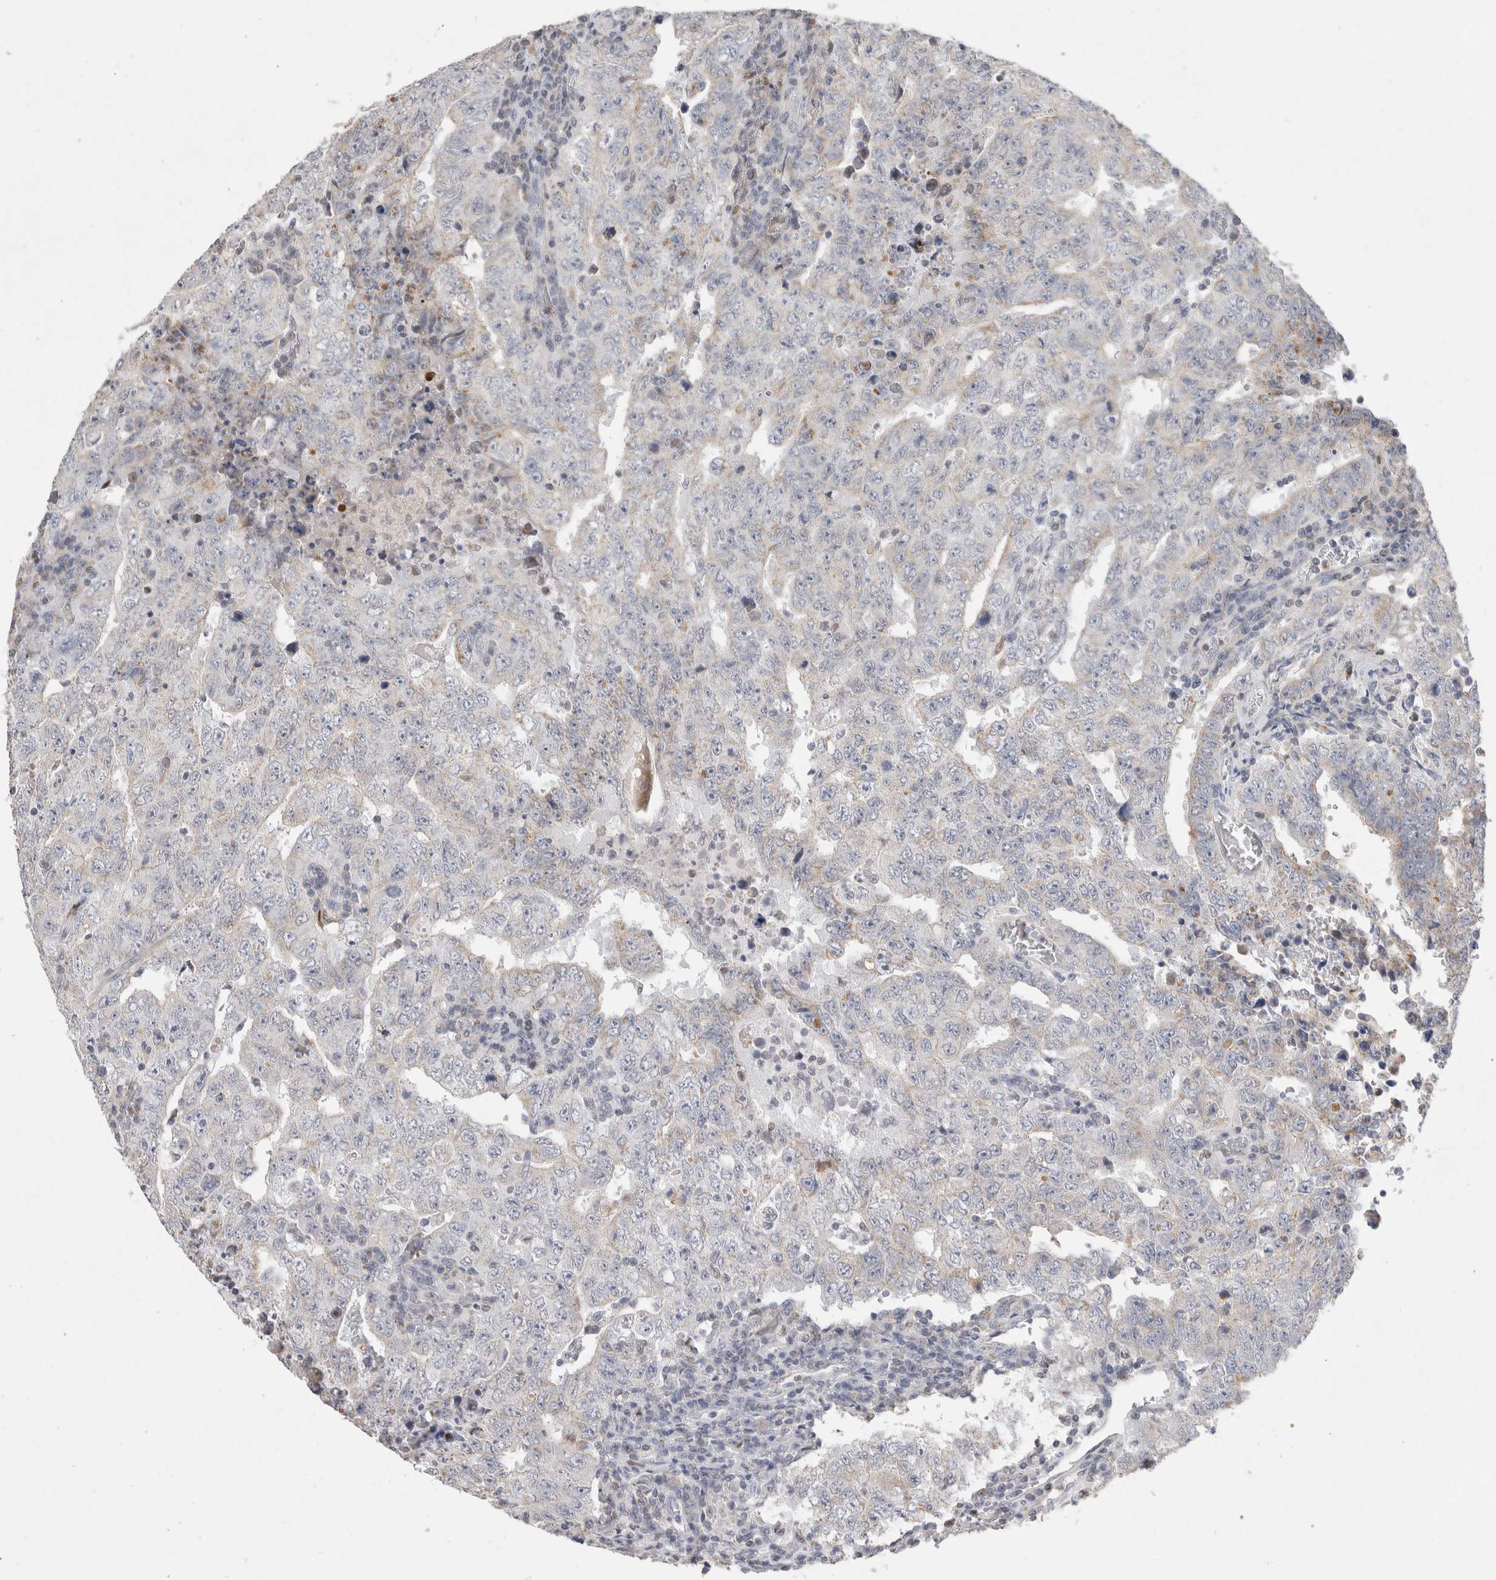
{"staining": {"intensity": "negative", "quantity": "none", "location": "none"}, "tissue": "testis cancer", "cell_type": "Tumor cells", "image_type": "cancer", "snomed": [{"axis": "morphology", "description": "Carcinoma, Embryonal, NOS"}, {"axis": "topography", "description": "Testis"}], "caption": "Immunohistochemistry photomicrograph of neoplastic tissue: testis embryonal carcinoma stained with DAB reveals no significant protein expression in tumor cells.", "gene": "AGMAT", "patient": {"sex": "male", "age": 26}}